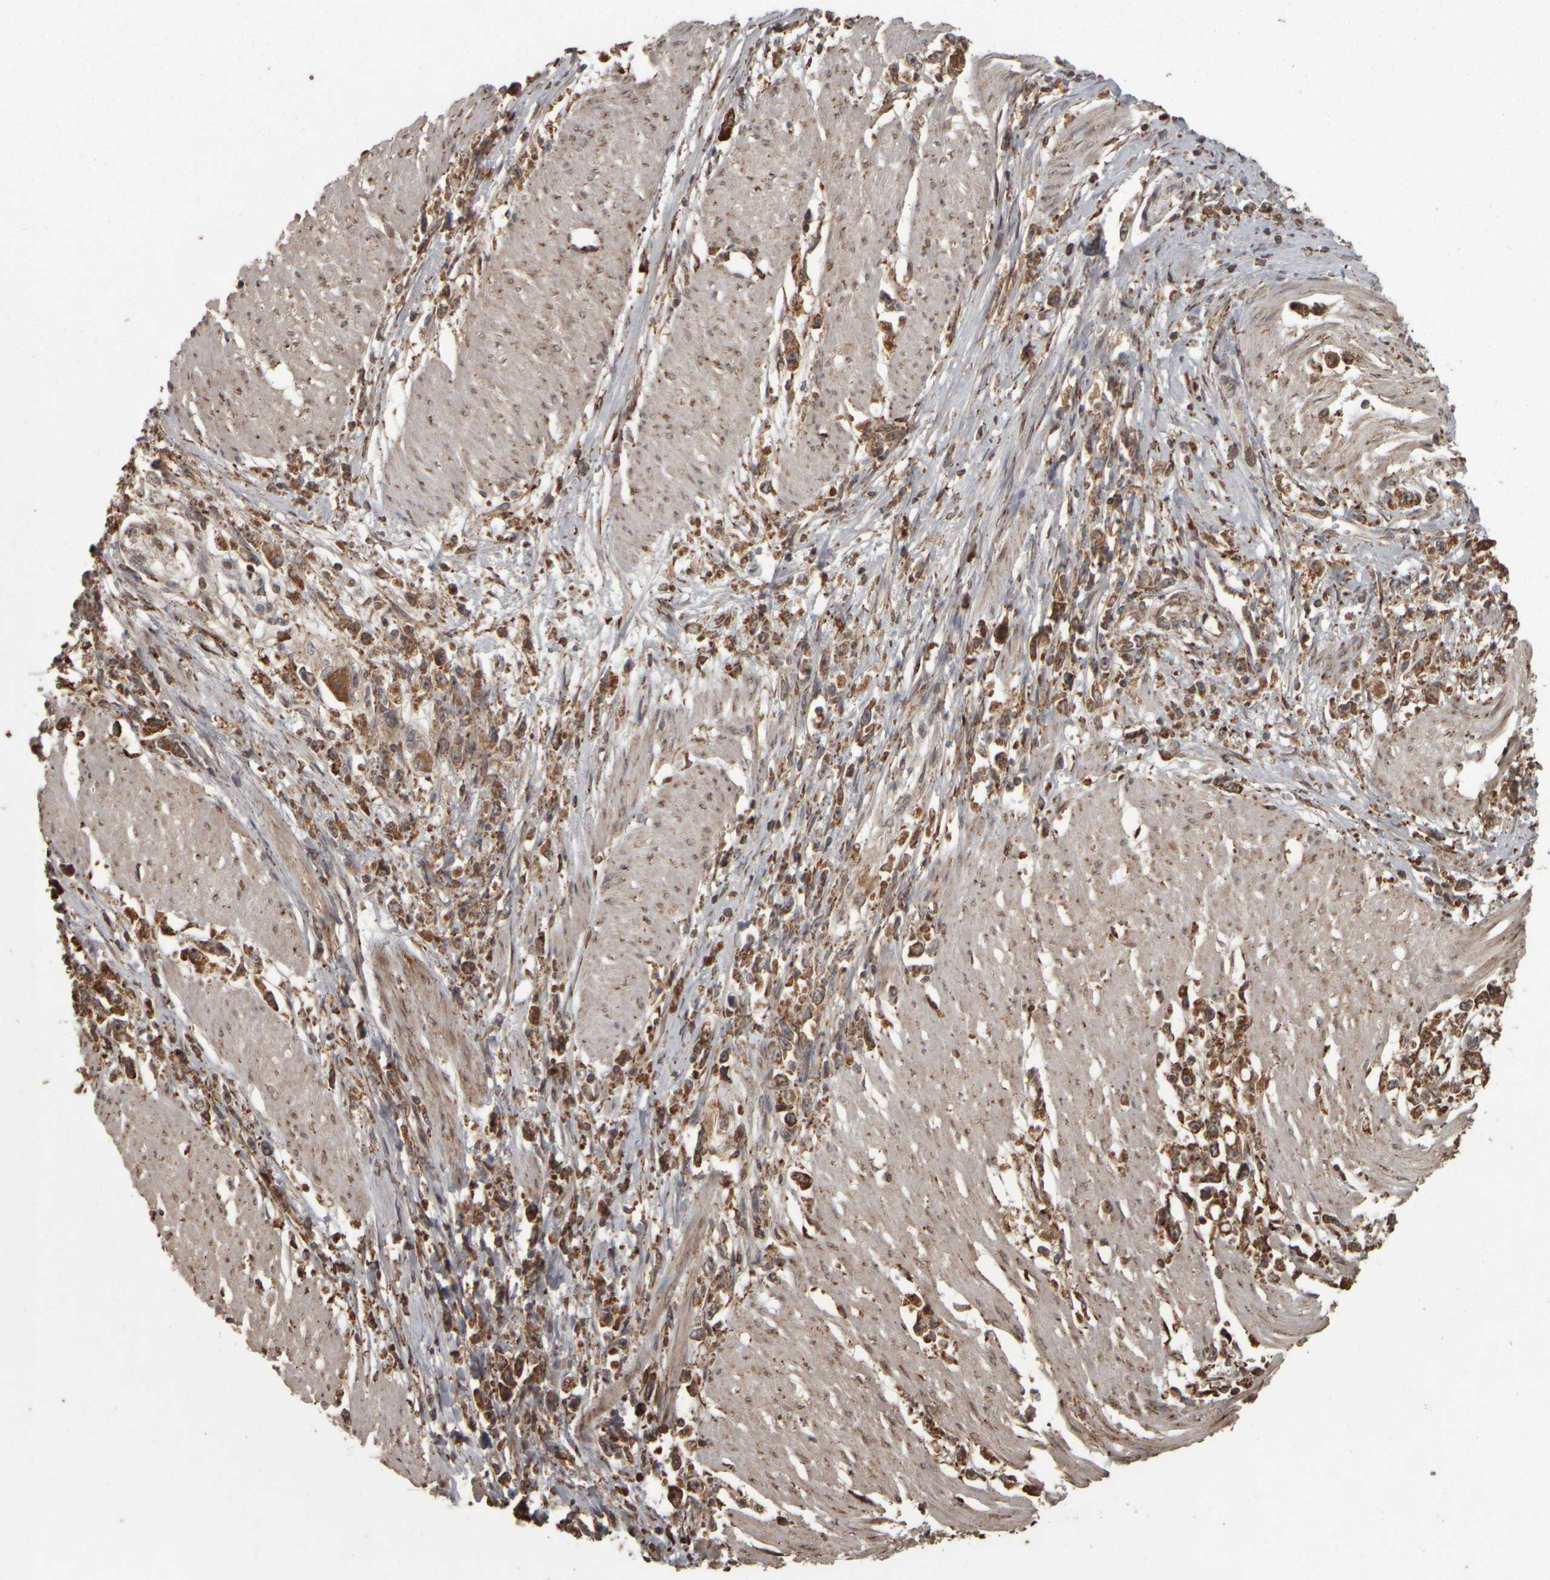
{"staining": {"intensity": "moderate", "quantity": ">75%", "location": "cytoplasmic/membranous"}, "tissue": "stomach cancer", "cell_type": "Tumor cells", "image_type": "cancer", "snomed": [{"axis": "morphology", "description": "Adenocarcinoma, NOS"}, {"axis": "topography", "description": "Stomach"}], "caption": "Moderate cytoplasmic/membranous protein staining is present in about >75% of tumor cells in stomach cancer.", "gene": "AGBL3", "patient": {"sex": "female", "age": 59}}